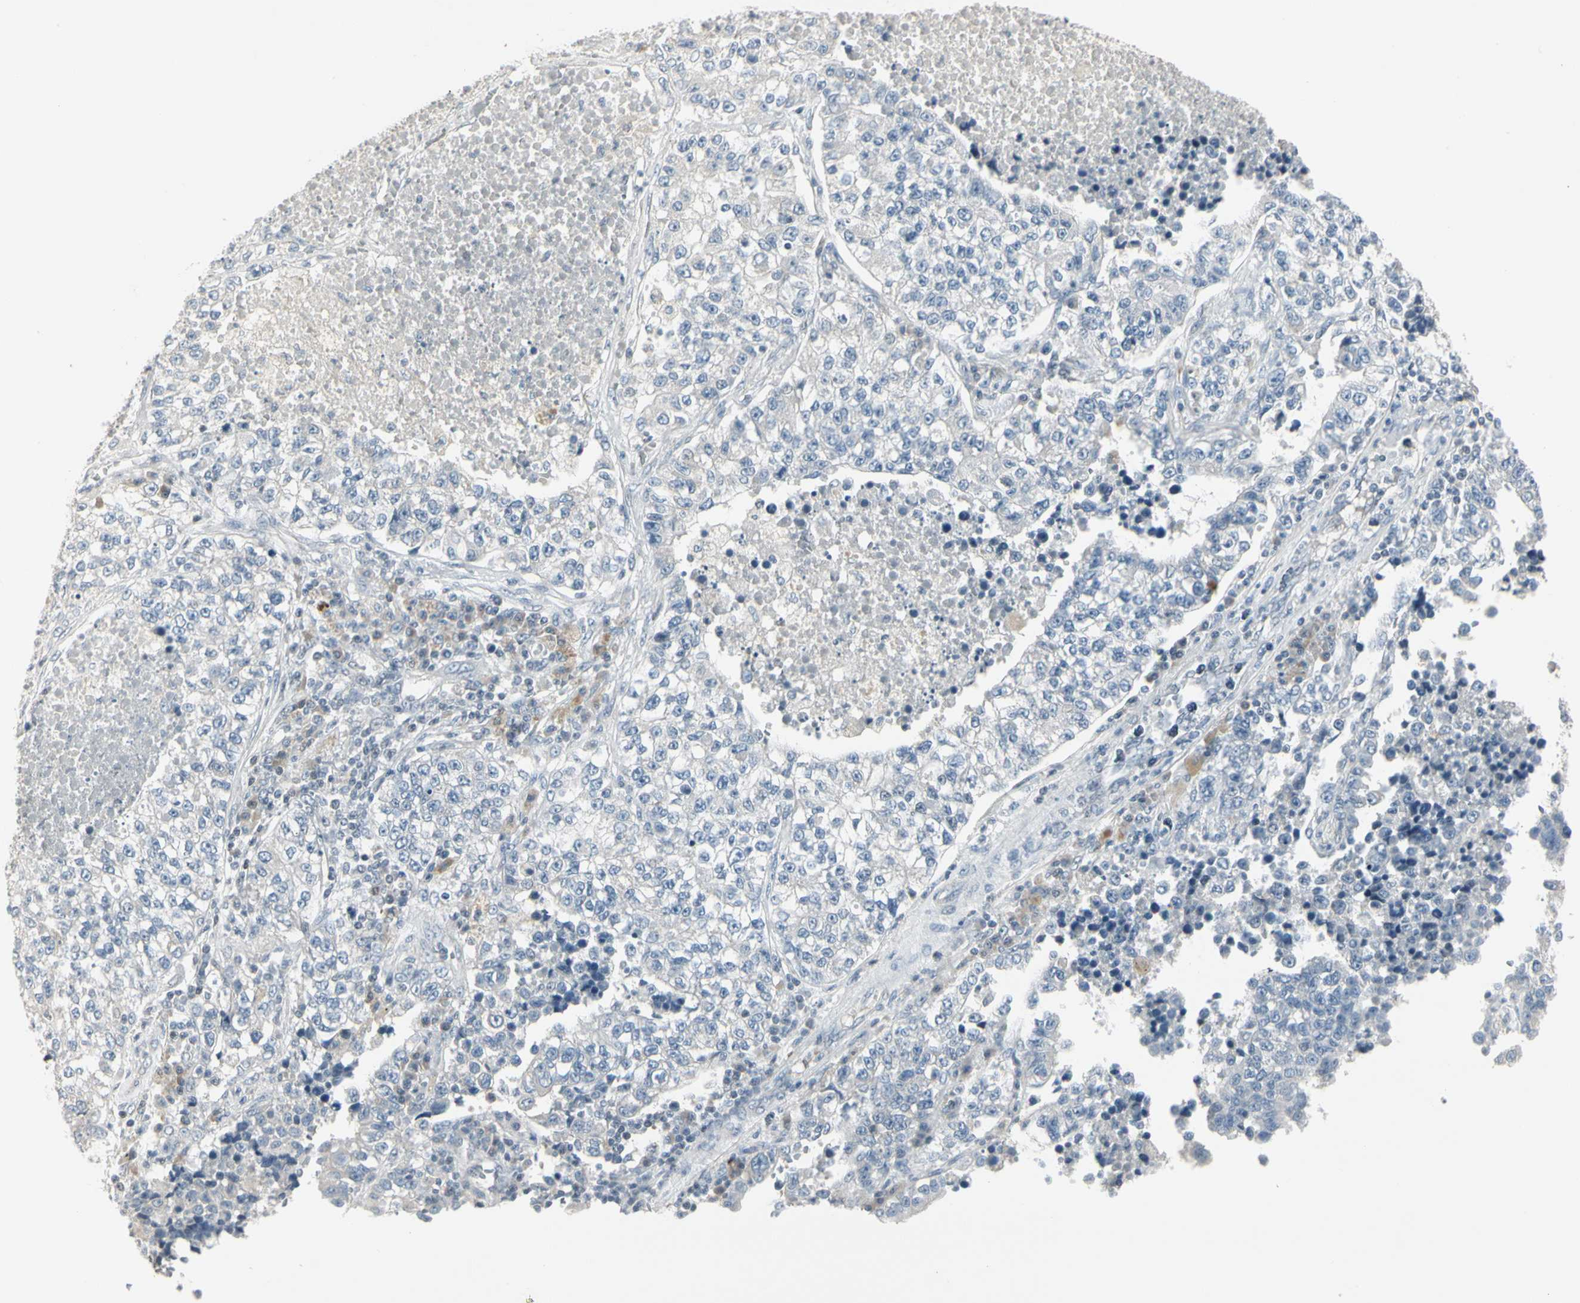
{"staining": {"intensity": "negative", "quantity": "none", "location": "none"}, "tissue": "lung cancer", "cell_type": "Tumor cells", "image_type": "cancer", "snomed": [{"axis": "morphology", "description": "Adenocarcinoma, NOS"}, {"axis": "topography", "description": "Lung"}], "caption": "Tumor cells are negative for protein expression in human lung cancer (adenocarcinoma).", "gene": "DMPK", "patient": {"sex": "male", "age": 49}}